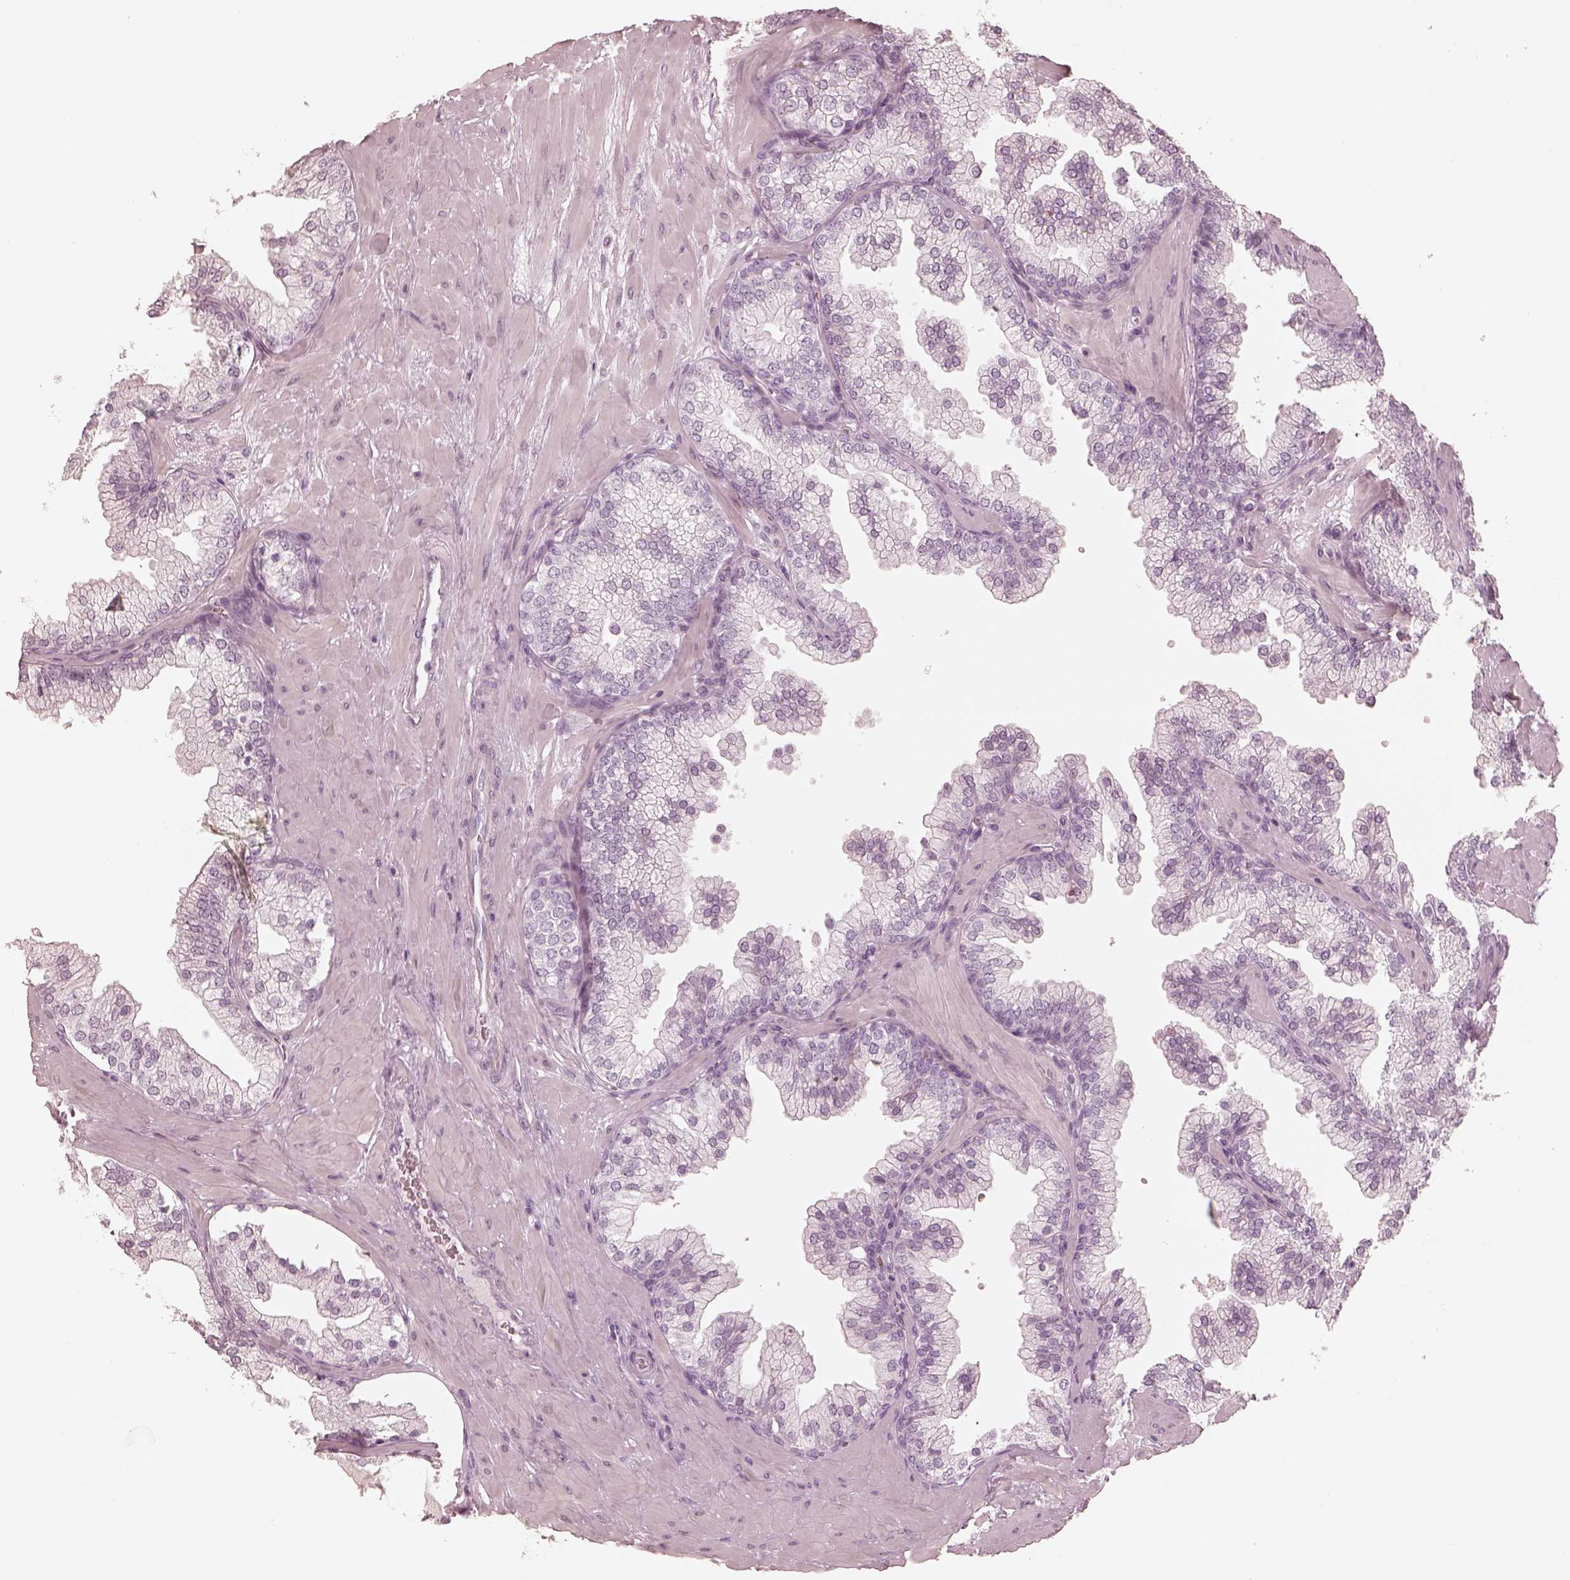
{"staining": {"intensity": "negative", "quantity": "none", "location": "none"}, "tissue": "prostate", "cell_type": "Glandular cells", "image_type": "normal", "snomed": [{"axis": "morphology", "description": "Normal tissue, NOS"}, {"axis": "topography", "description": "Prostate"}, {"axis": "topography", "description": "Peripheral nerve tissue"}], "caption": "Glandular cells show no significant protein expression in normal prostate. (Immunohistochemistry, brightfield microscopy, high magnification).", "gene": "CALR3", "patient": {"sex": "male", "age": 61}}